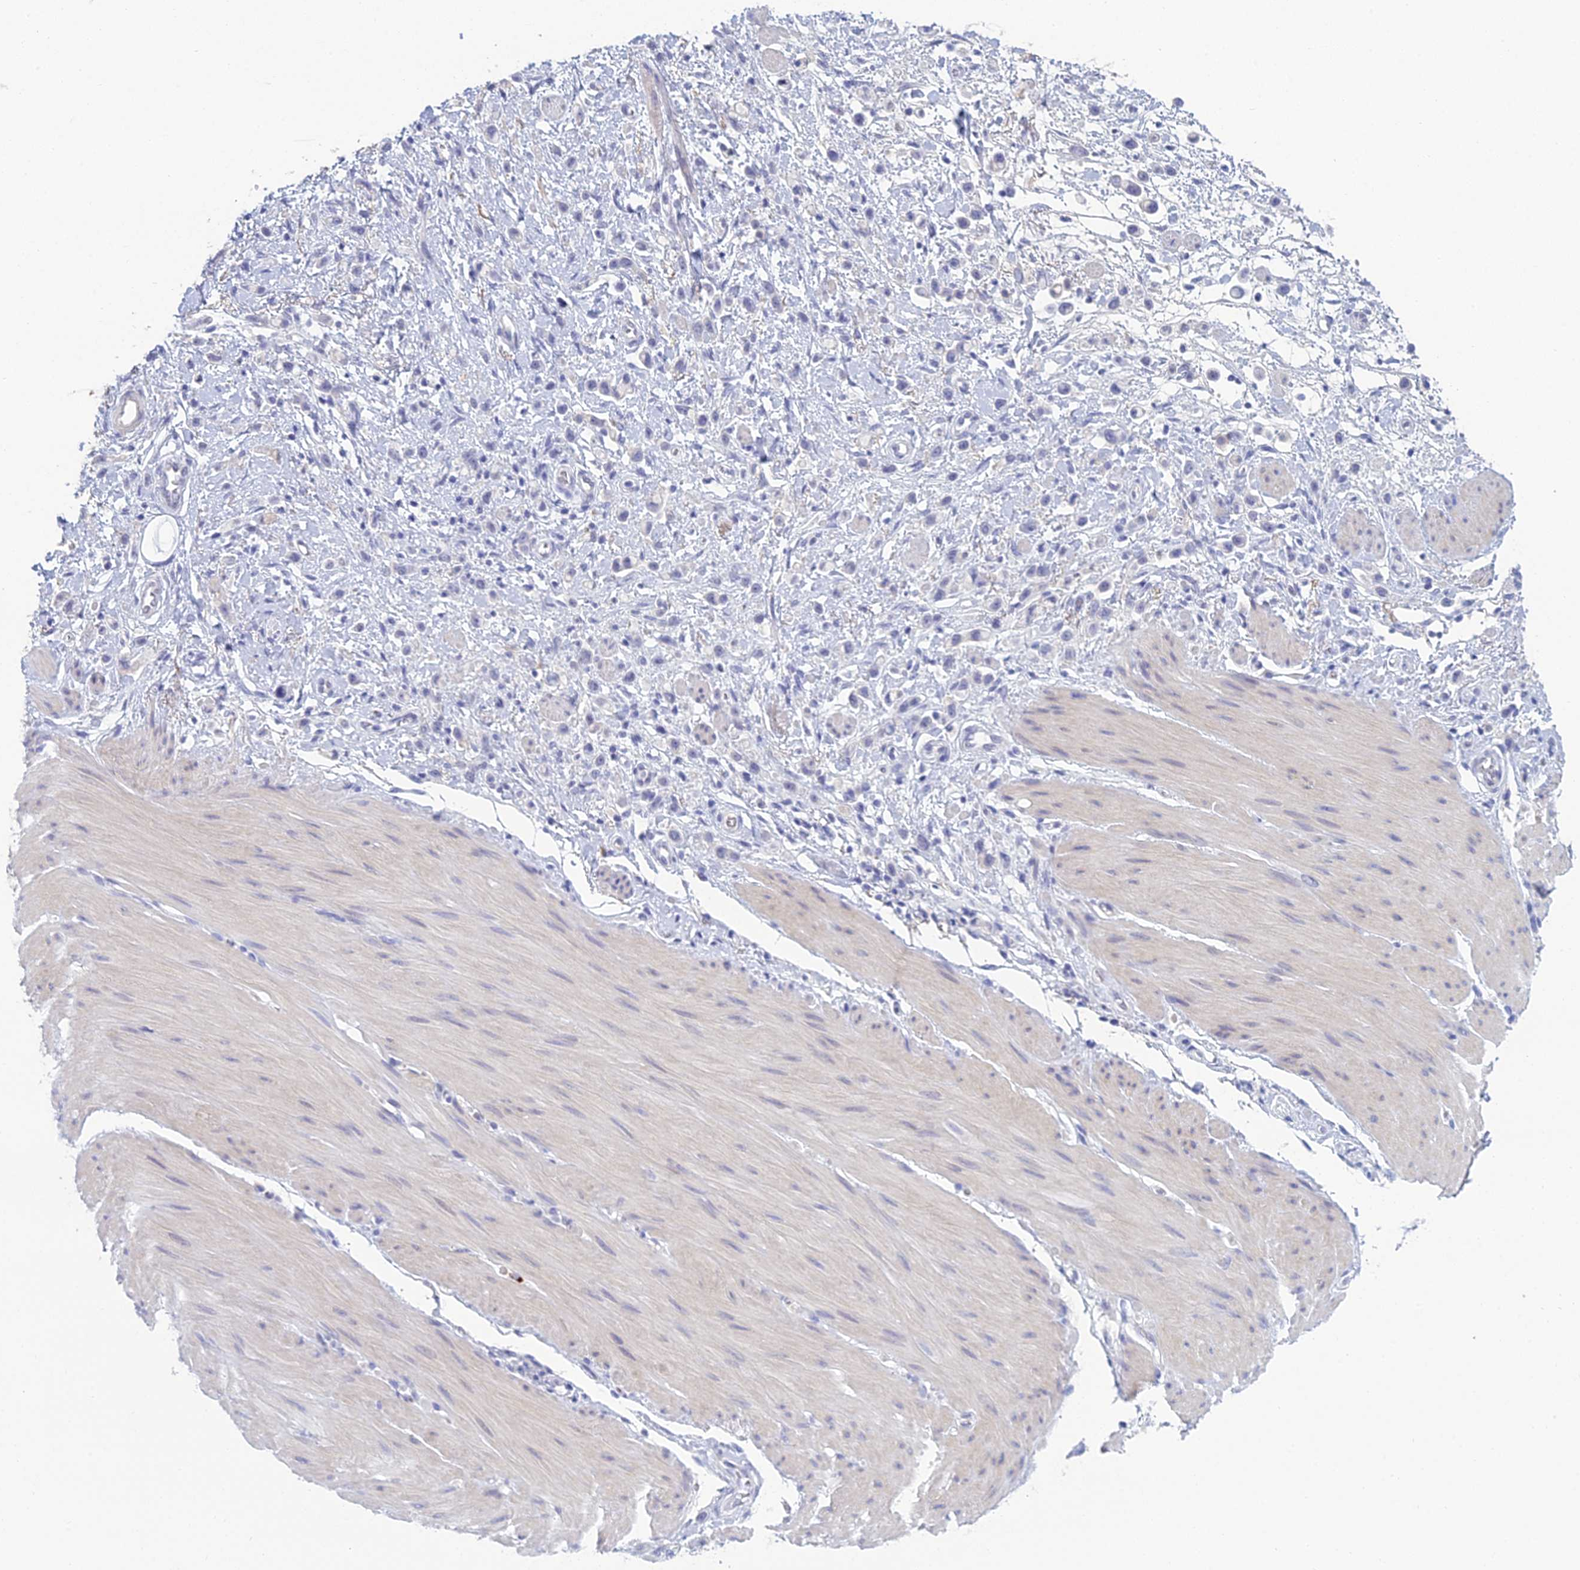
{"staining": {"intensity": "negative", "quantity": "none", "location": "none"}, "tissue": "stomach cancer", "cell_type": "Tumor cells", "image_type": "cancer", "snomed": [{"axis": "morphology", "description": "Adenocarcinoma, NOS"}, {"axis": "topography", "description": "Stomach"}], "caption": "IHC image of neoplastic tissue: human adenocarcinoma (stomach) stained with DAB exhibits no significant protein staining in tumor cells.", "gene": "MUC13", "patient": {"sex": "female", "age": 65}}